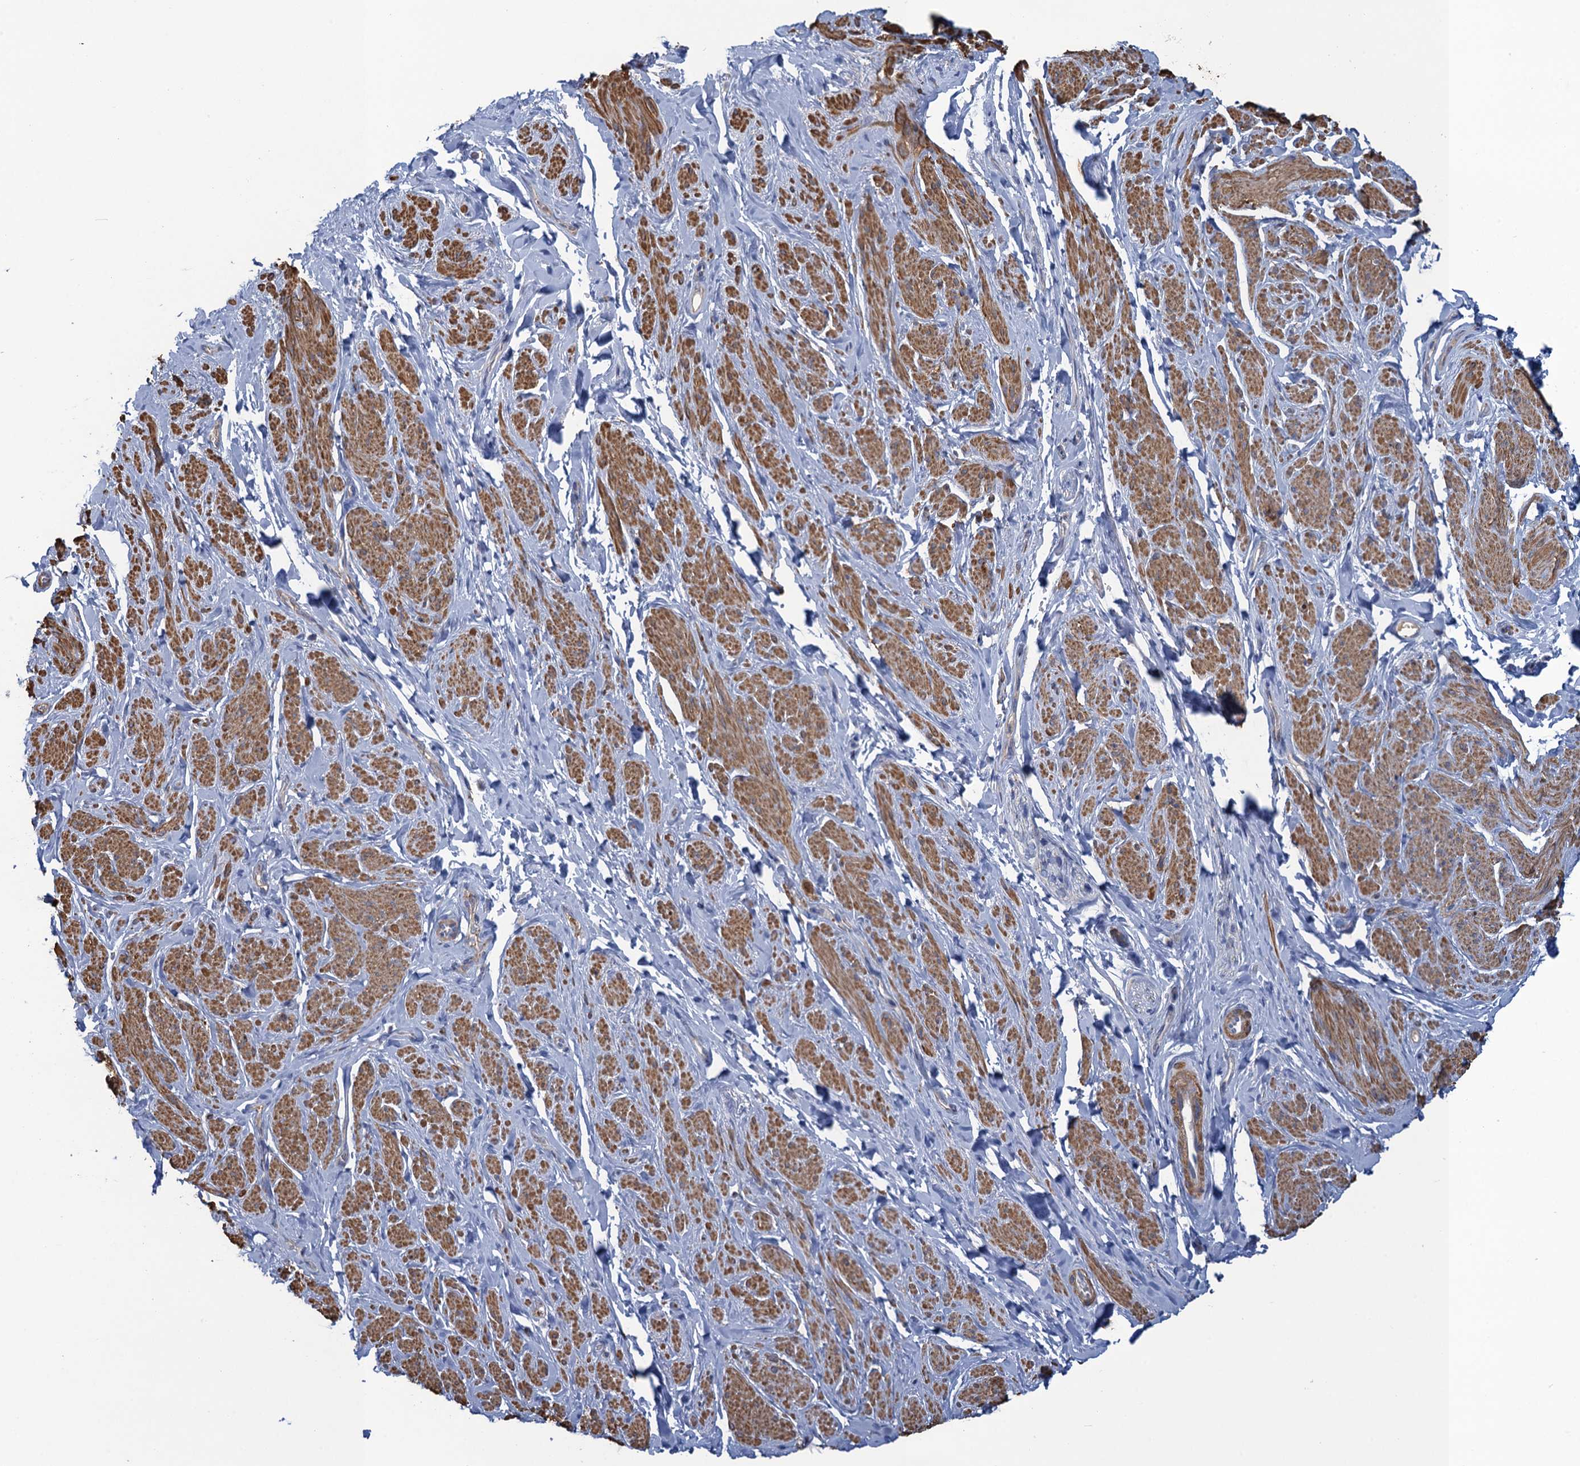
{"staining": {"intensity": "moderate", "quantity": "25%-75%", "location": "cytoplasmic/membranous"}, "tissue": "smooth muscle", "cell_type": "Smooth muscle cells", "image_type": "normal", "snomed": [{"axis": "morphology", "description": "Normal tissue, NOS"}, {"axis": "topography", "description": "Smooth muscle"}, {"axis": "topography", "description": "Peripheral nerve tissue"}], "caption": "Immunohistochemistry (IHC) micrograph of normal smooth muscle: smooth muscle stained using immunohistochemistry exhibits medium levels of moderate protein expression localized specifically in the cytoplasmic/membranous of smooth muscle cells, appearing as a cytoplasmic/membranous brown color.", "gene": "ENSG00000260643", "patient": {"sex": "male", "age": 69}}